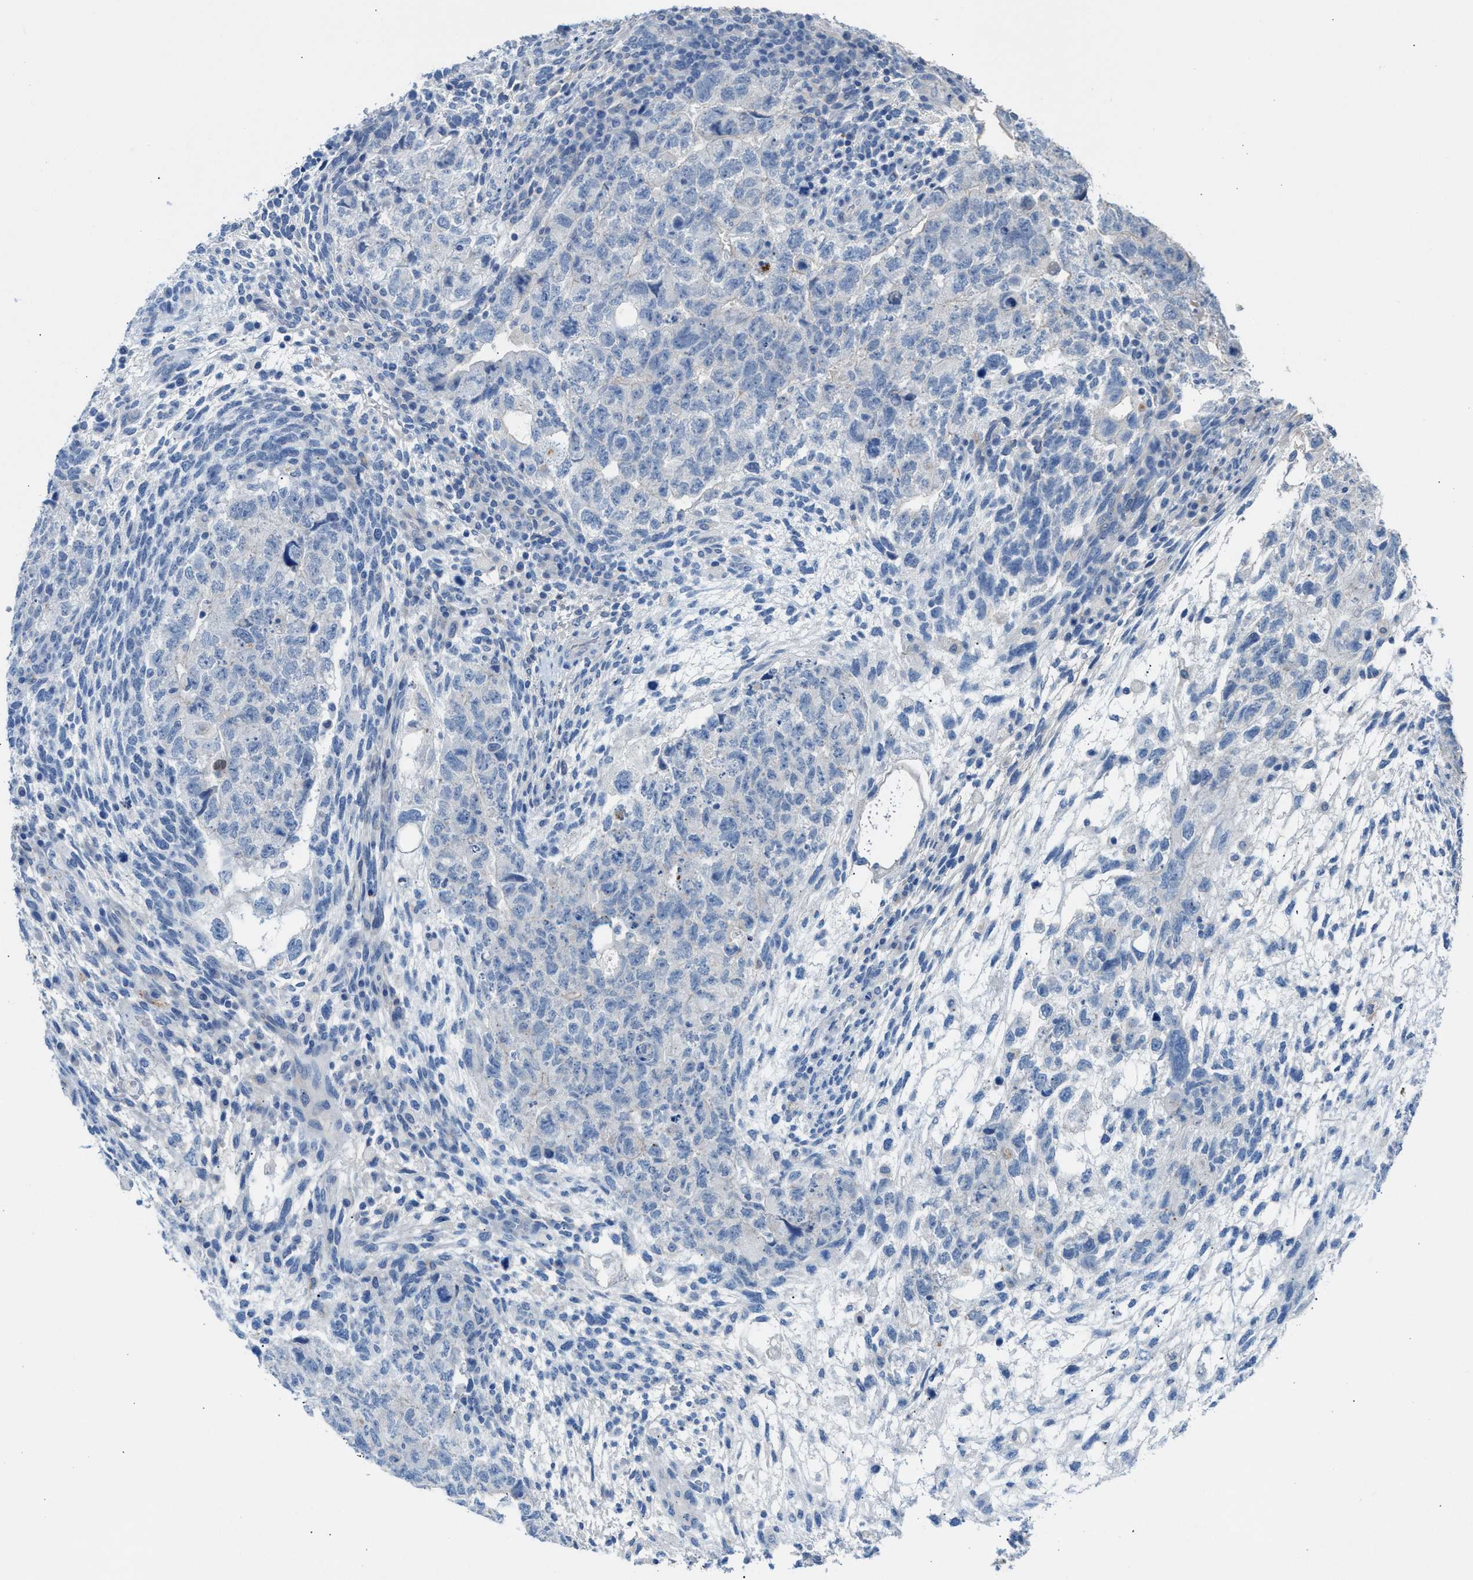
{"staining": {"intensity": "negative", "quantity": "none", "location": "none"}, "tissue": "testis cancer", "cell_type": "Tumor cells", "image_type": "cancer", "snomed": [{"axis": "morphology", "description": "Carcinoma, Embryonal, NOS"}, {"axis": "topography", "description": "Testis"}], "caption": "High magnification brightfield microscopy of embryonal carcinoma (testis) stained with DAB (3,3'-diaminobenzidine) (brown) and counterstained with hematoxylin (blue): tumor cells show no significant expression. The staining was performed using DAB to visualize the protein expression in brown, while the nuclei were stained in blue with hematoxylin (Magnification: 20x).", "gene": "ASPA", "patient": {"sex": "male", "age": 36}}